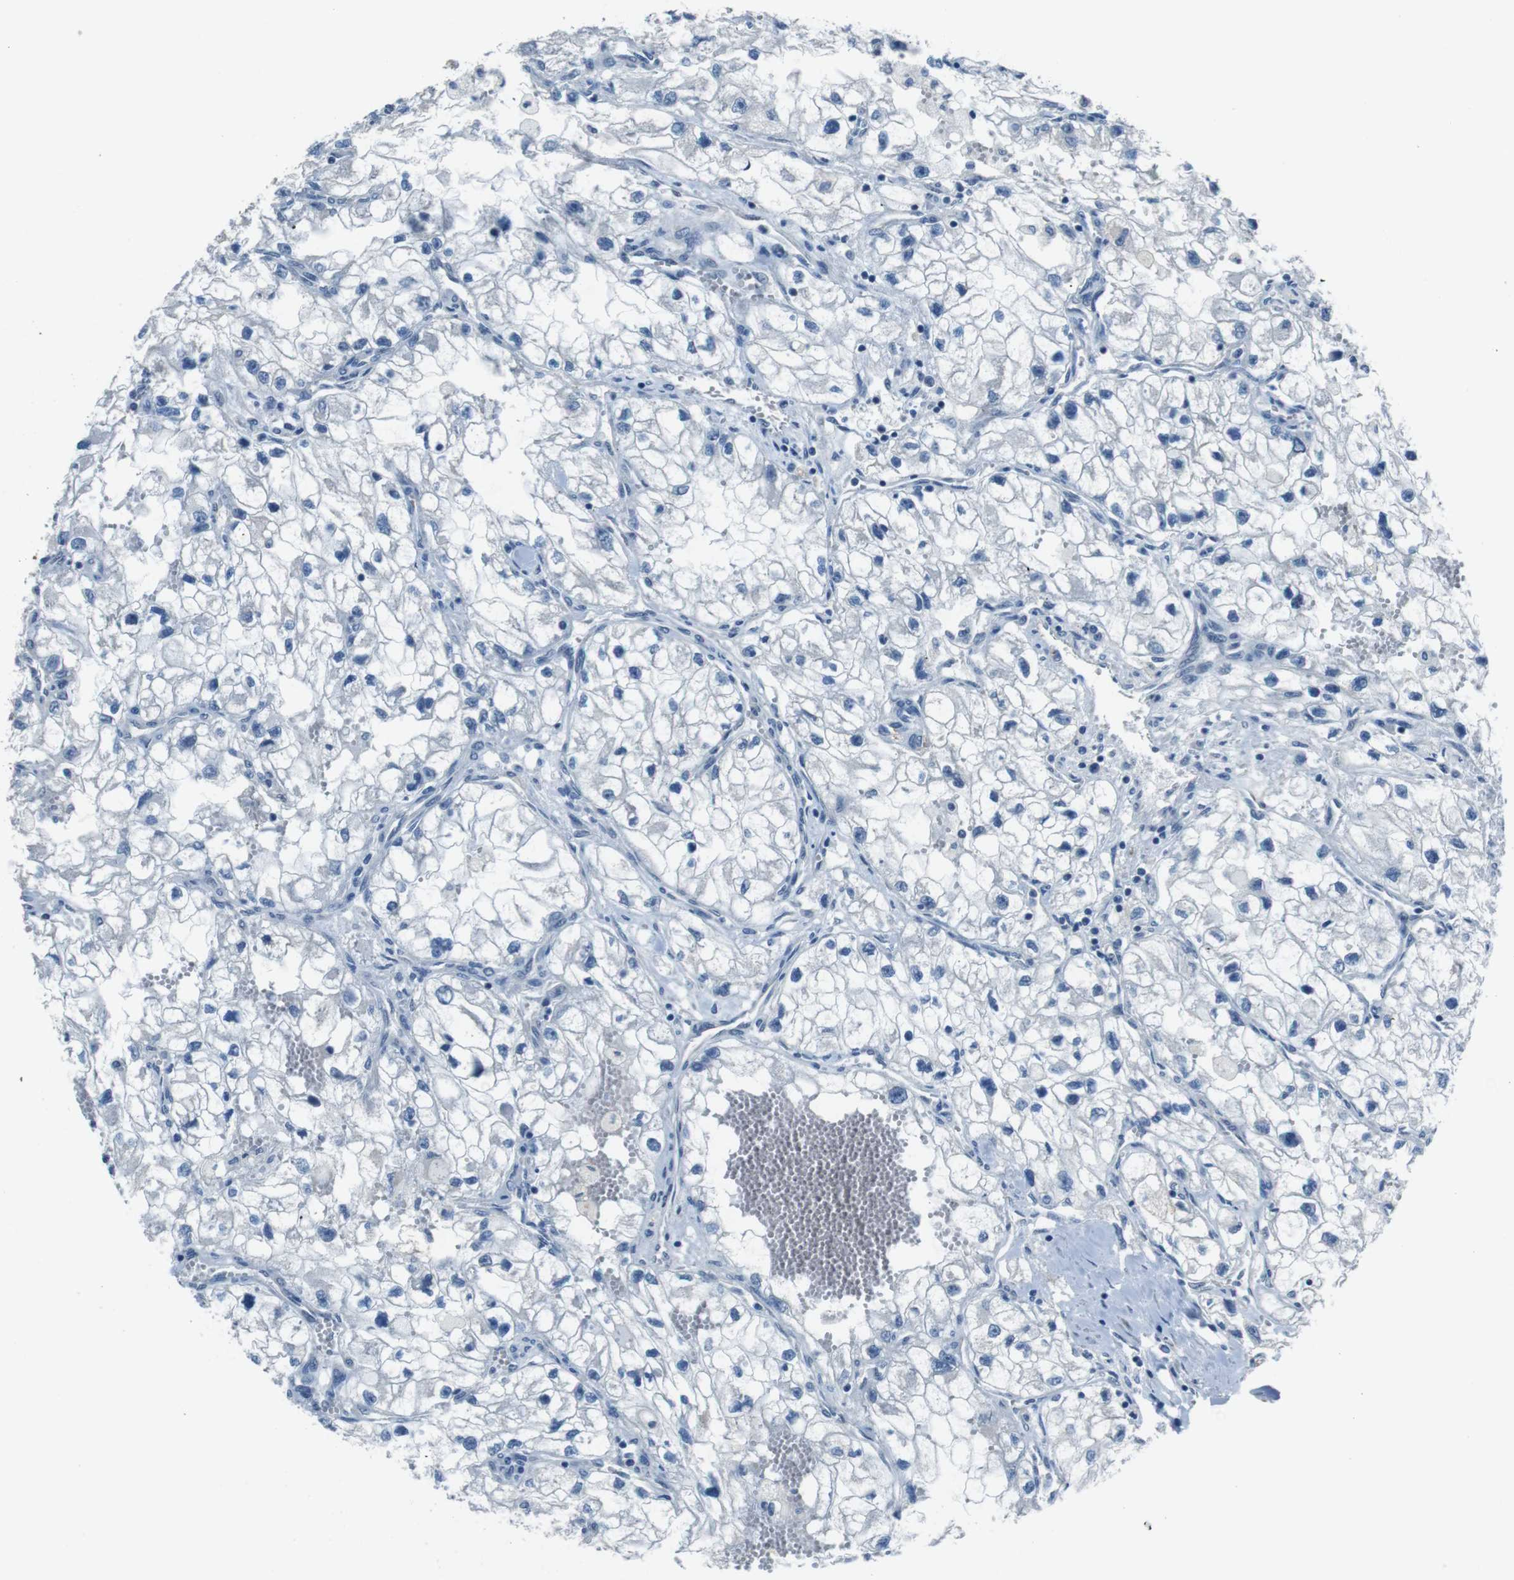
{"staining": {"intensity": "negative", "quantity": "none", "location": "none"}, "tissue": "renal cancer", "cell_type": "Tumor cells", "image_type": "cancer", "snomed": [{"axis": "morphology", "description": "Adenocarcinoma, NOS"}, {"axis": "topography", "description": "Kidney"}], "caption": "Immunohistochemical staining of human renal cancer (adenocarcinoma) reveals no significant staining in tumor cells.", "gene": "LRRC49", "patient": {"sex": "female", "age": 70}}